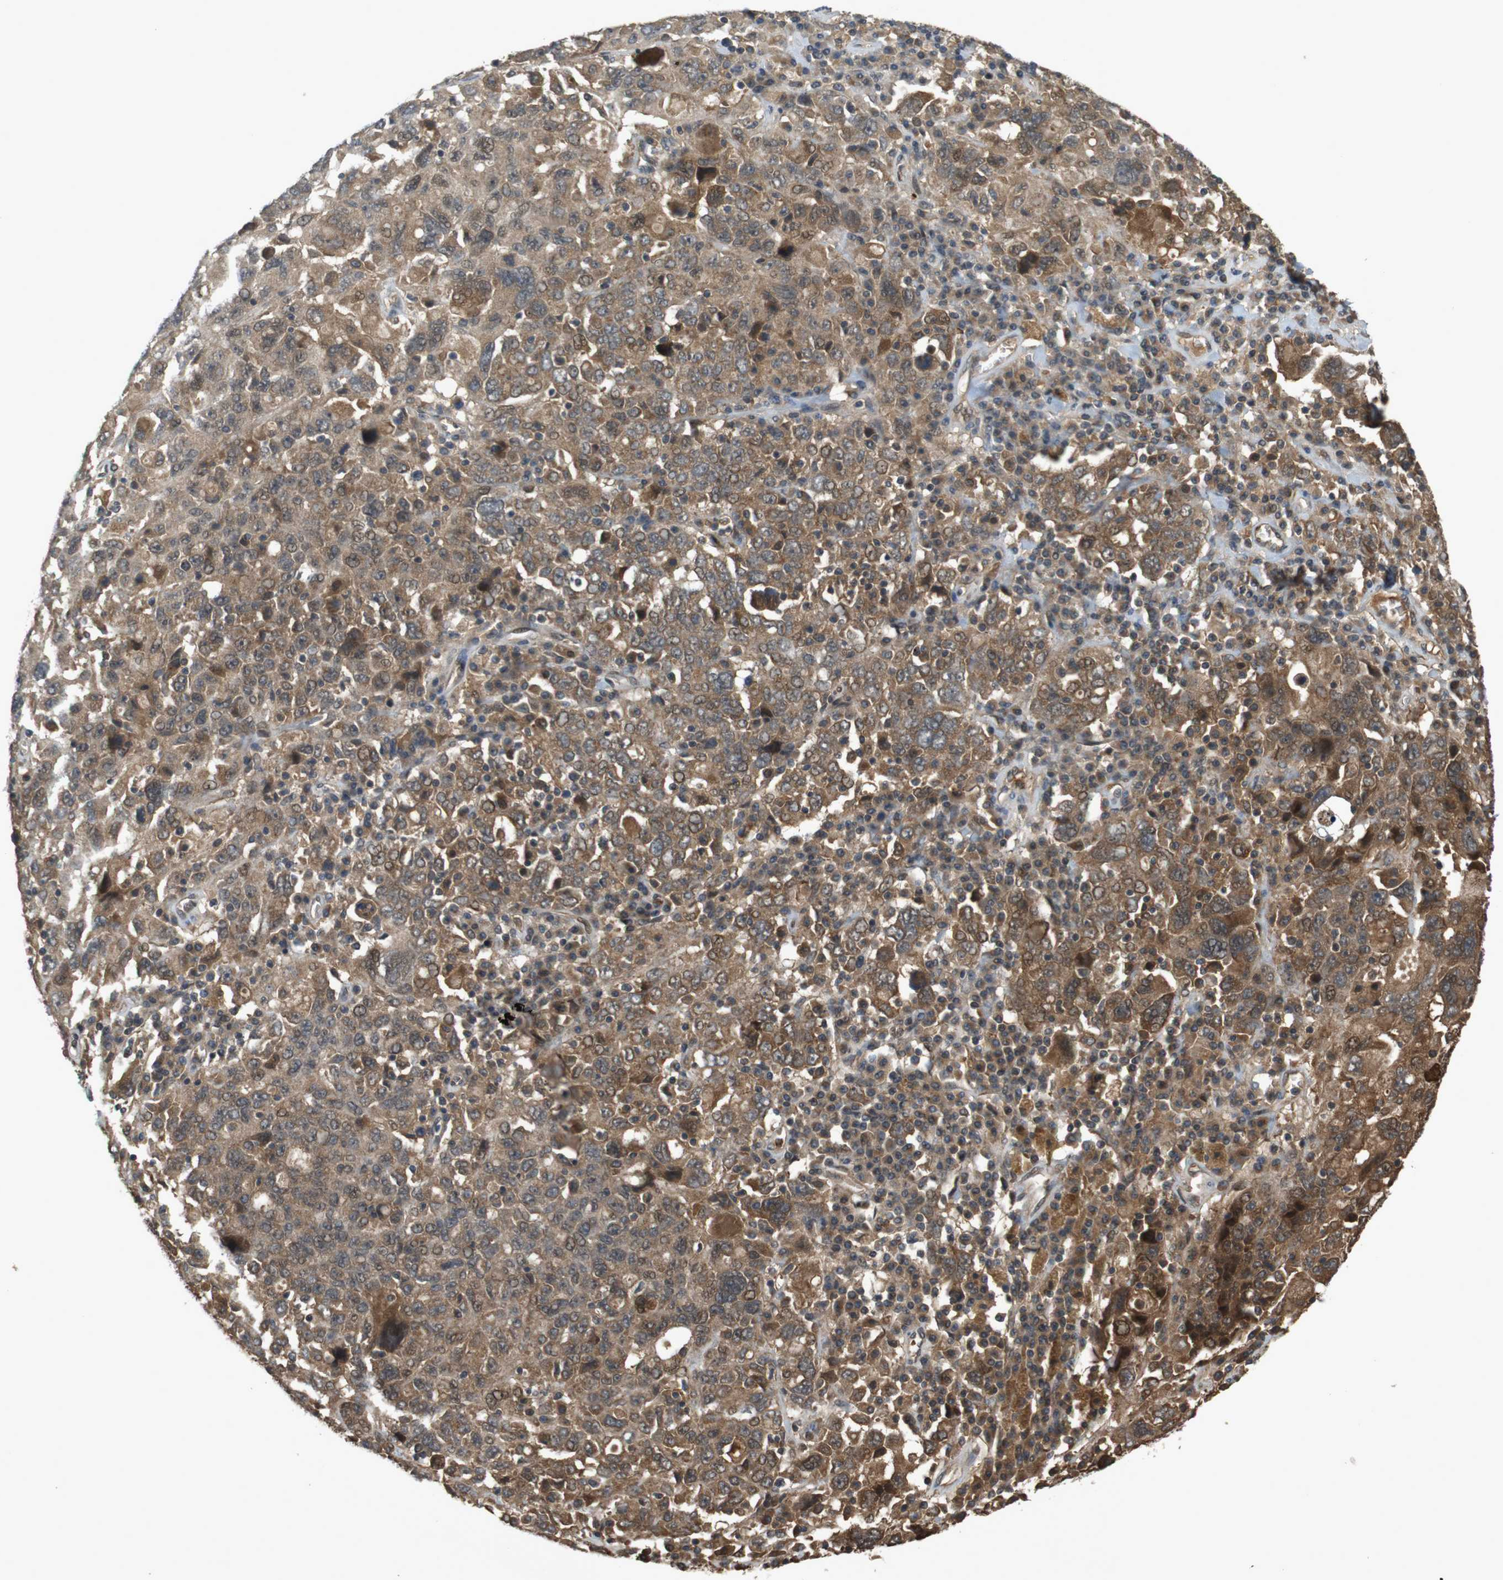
{"staining": {"intensity": "moderate", "quantity": ">75%", "location": "cytoplasmic/membranous,nuclear"}, "tissue": "ovarian cancer", "cell_type": "Tumor cells", "image_type": "cancer", "snomed": [{"axis": "morphology", "description": "Carcinoma, endometroid"}, {"axis": "topography", "description": "Ovary"}], "caption": "Immunohistochemical staining of ovarian cancer (endometroid carcinoma) displays moderate cytoplasmic/membranous and nuclear protein staining in approximately >75% of tumor cells.", "gene": "NFKBIE", "patient": {"sex": "female", "age": 62}}